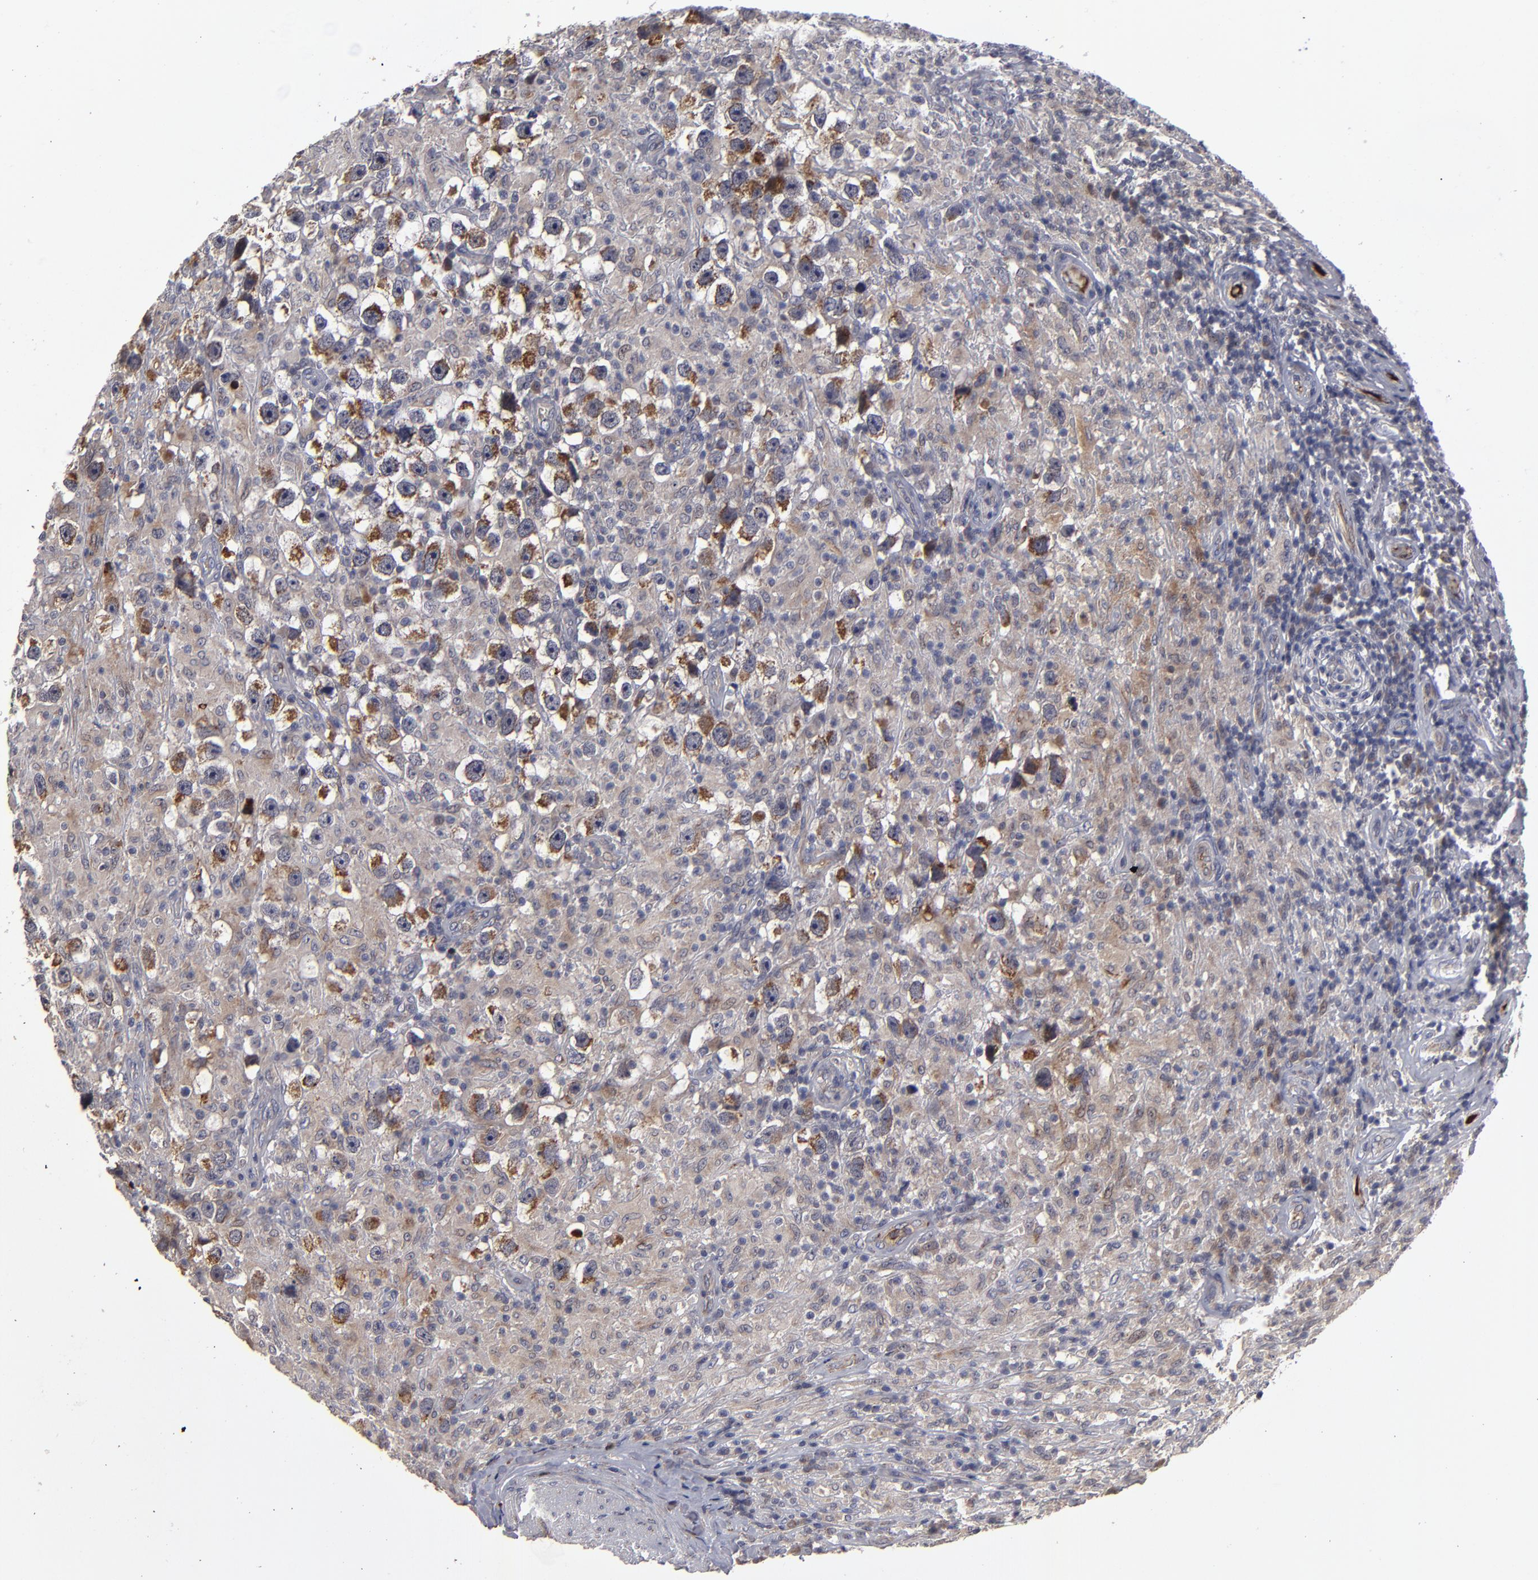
{"staining": {"intensity": "moderate", "quantity": "25%-75%", "location": "cytoplasmic/membranous"}, "tissue": "testis cancer", "cell_type": "Tumor cells", "image_type": "cancer", "snomed": [{"axis": "morphology", "description": "Seminoma, NOS"}, {"axis": "topography", "description": "Testis"}], "caption": "A brown stain labels moderate cytoplasmic/membranous expression of a protein in testis seminoma tumor cells. (DAB (3,3'-diaminobenzidine) IHC, brown staining for protein, blue staining for nuclei).", "gene": "EXD2", "patient": {"sex": "male", "age": 34}}